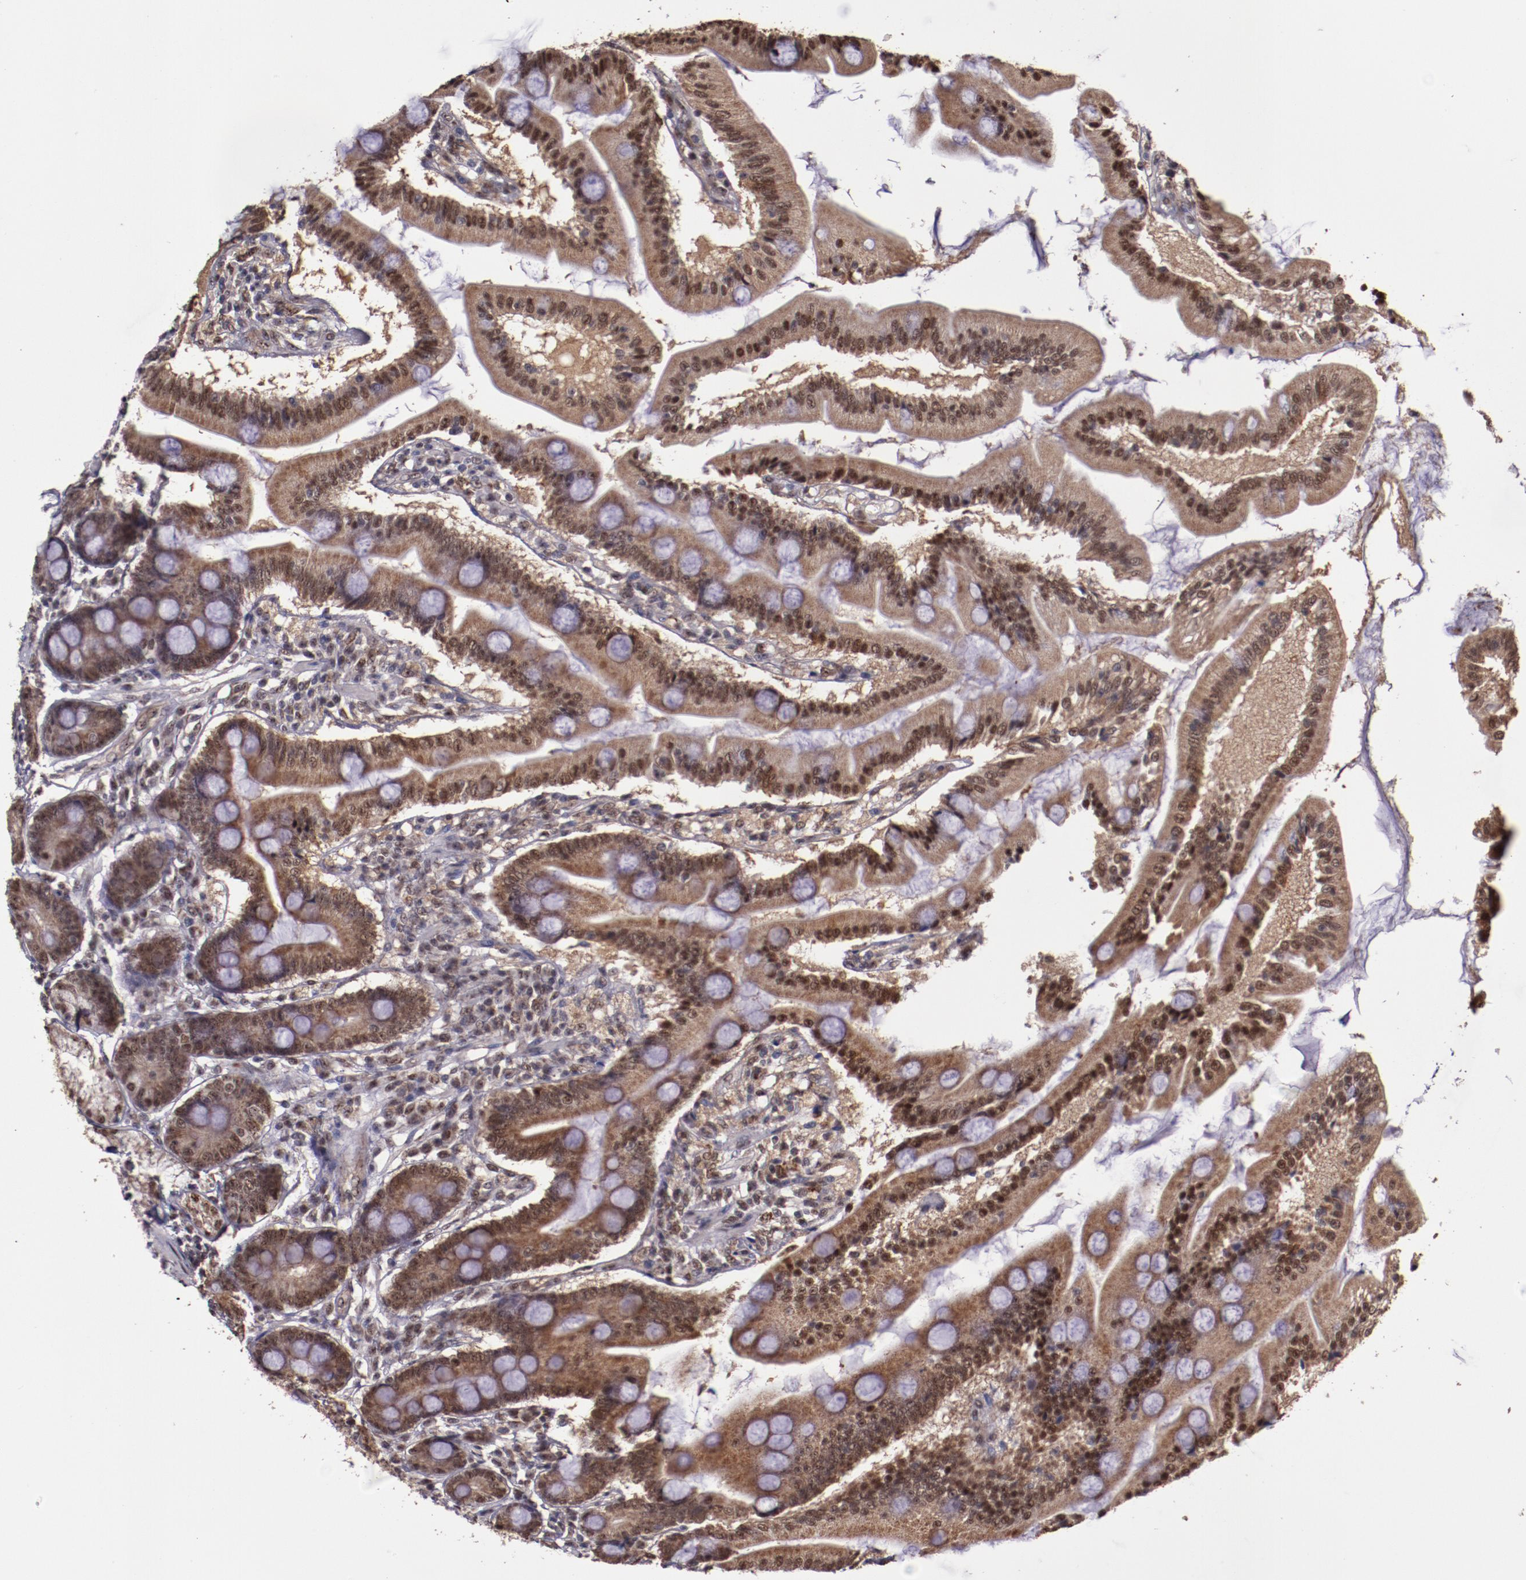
{"staining": {"intensity": "moderate", "quantity": ">75%", "location": "cytoplasmic/membranous,nuclear"}, "tissue": "duodenum", "cell_type": "Glandular cells", "image_type": "normal", "snomed": [{"axis": "morphology", "description": "Normal tissue, NOS"}, {"axis": "topography", "description": "Duodenum"}], "caption": "The immunohistochemical stain highlights moderate cytoplasmic/membranous,nuclear positivity in glandular cells of unremarkable duodenum.", "gene": "CECR2", "patient": {"sex": "female", "age": 64}}